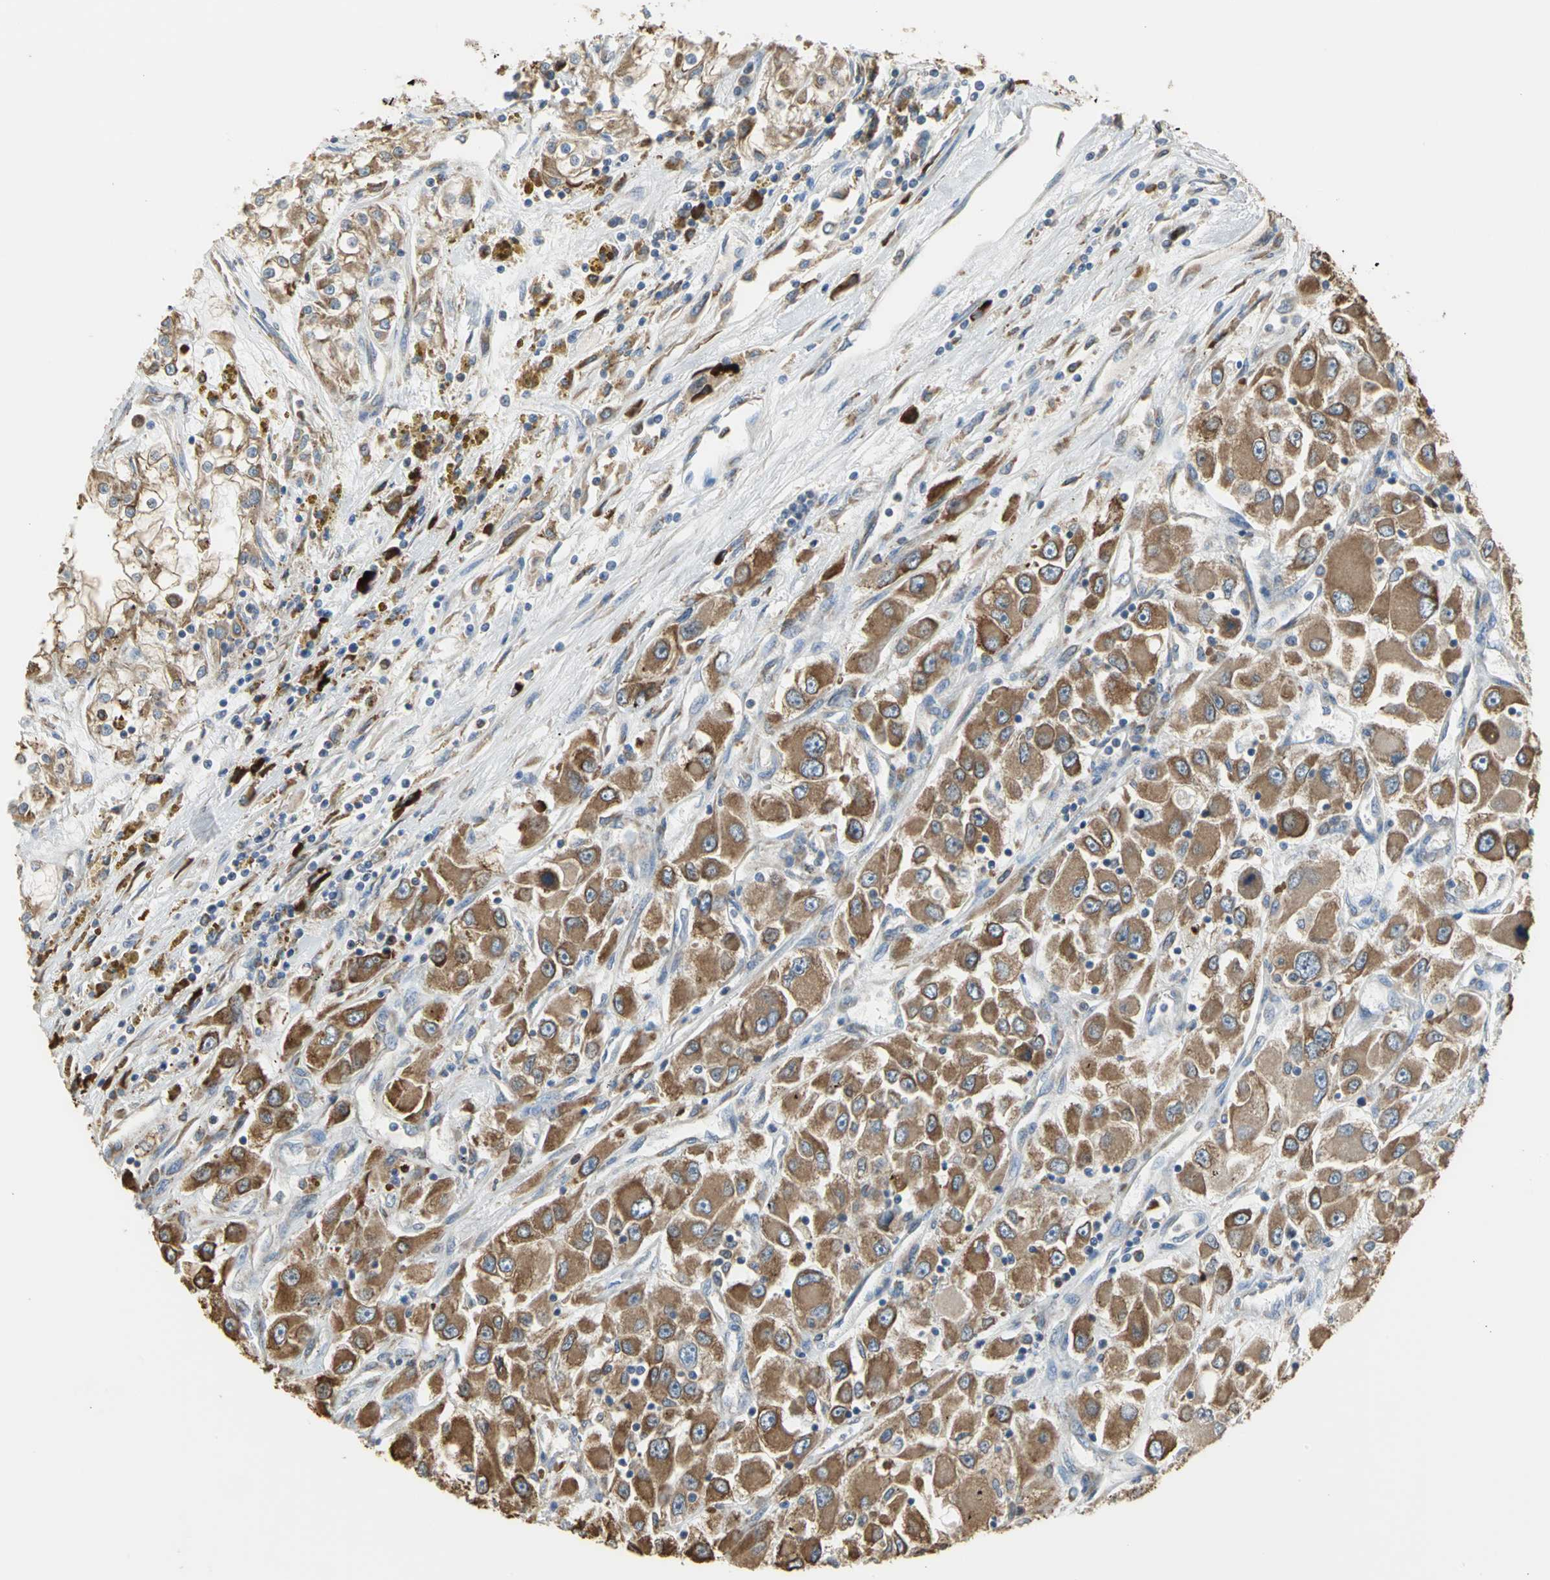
{"staining": {"intensity": "moderate", "quantity": ">75%", "location": "cytoplasmic/membranous"}, "tissue": "renal cancer", "cell_type": "Tumor cells", "image_type": "cancer", "snomed": [{"axis": "morphology", "description": "Adenocarcinoma, NOS"}, {"axis": "topography", "description": "Kidney"}], "caption": "A brown stain labels moderate cytoplasmic/membranous expression of a protein in adenocarcinoma (renal) tumor cells.", "gene": "SDF2L1", "patient": {"sex": "female", "age": 52}}